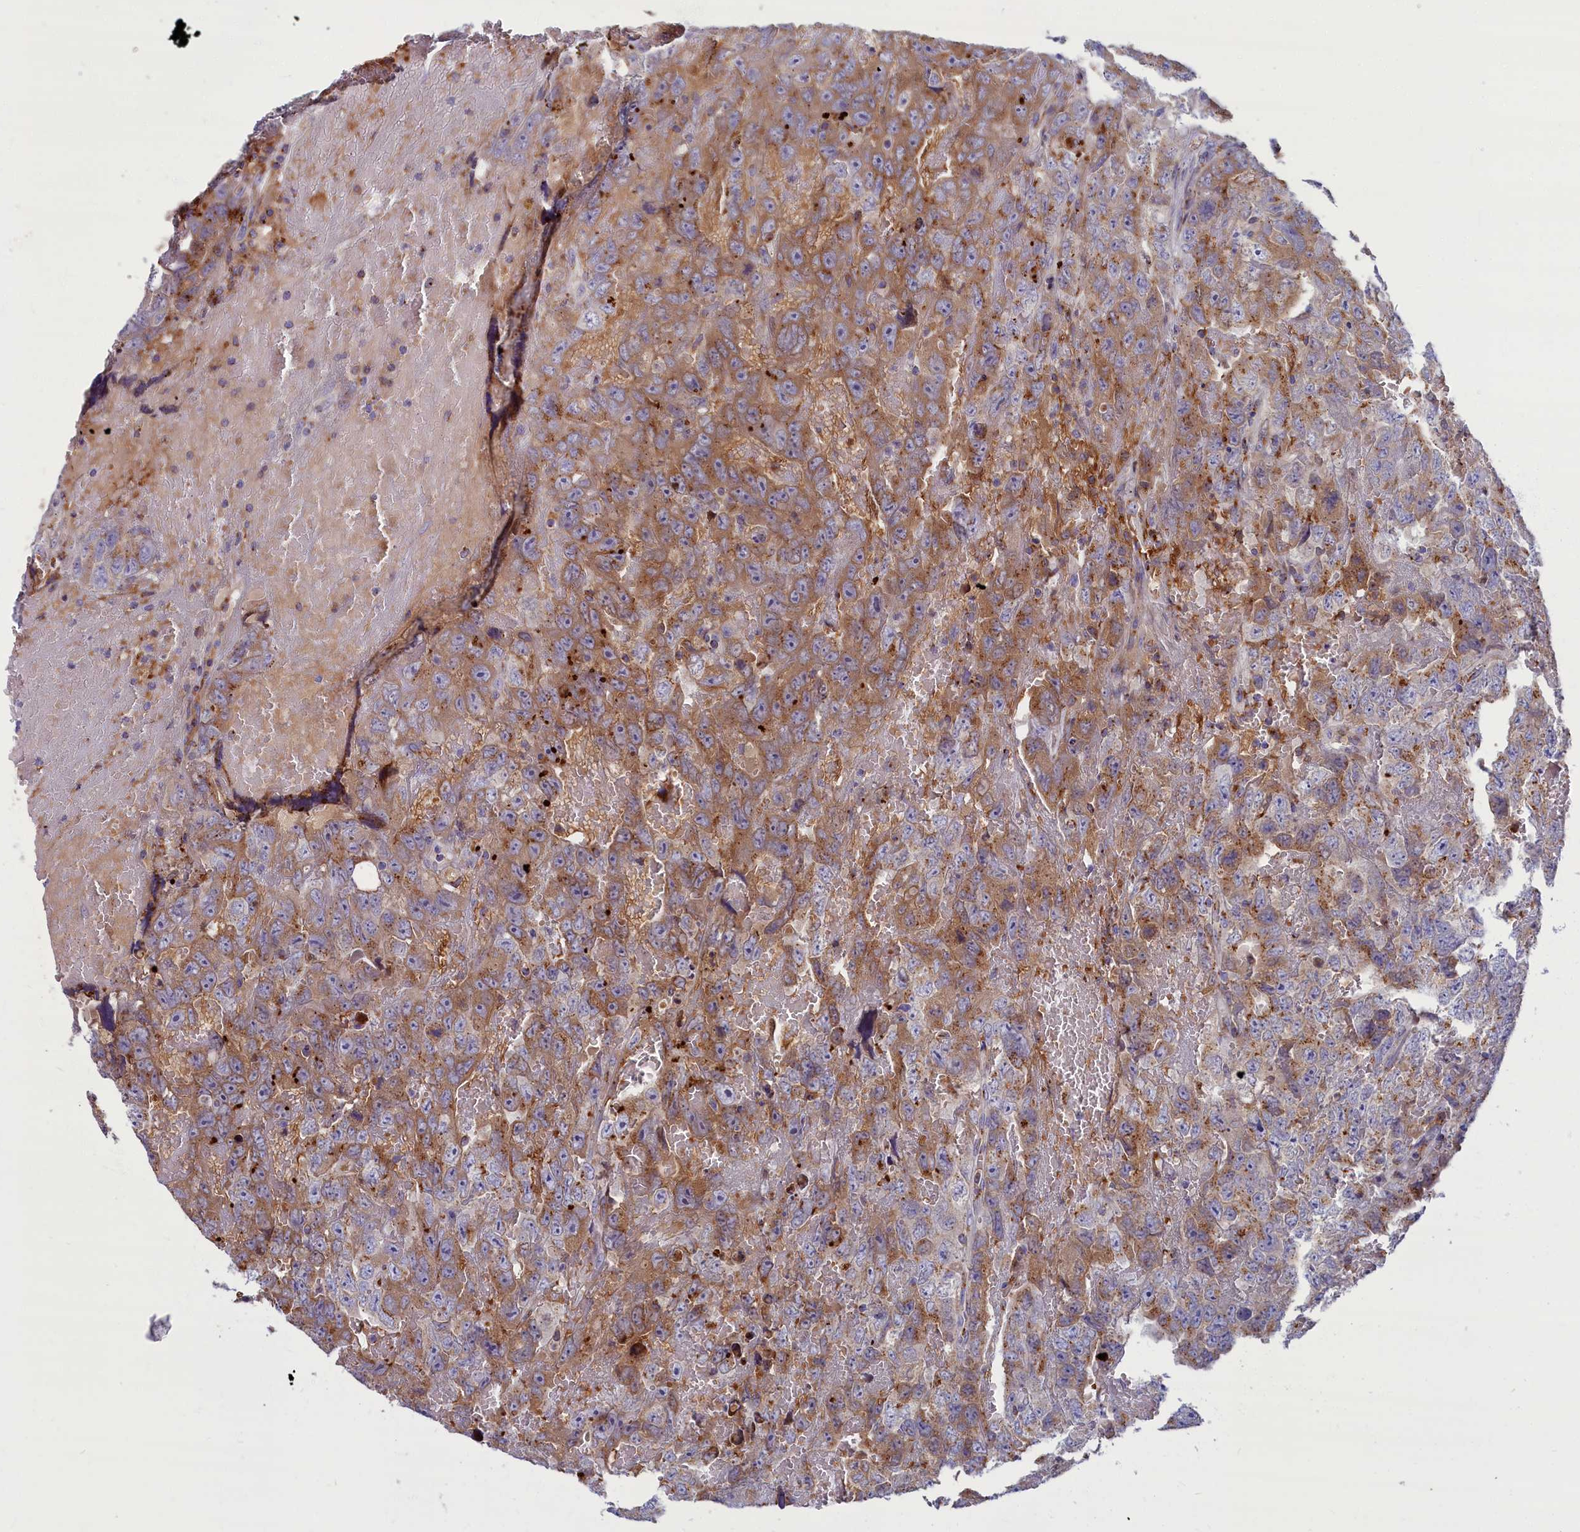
{"staining": {"intensity": "moderate", "quantity": ">75%", "location": "cytoplasmic/membranous"}, "tissue": "testis cancer", "cell_type": "Tumor cells", "image_type": "cancer", "snomed": [{"axis": "morphology", "description": "Carcinoma, Embryonal, NOS"}, {"axis": "topography", "description": "Testis"}], "caption": "The immunohistochemical stain shows moderate cytoplasmic/membranous staining in tumor cells of testis cancer (embryonal carcinoma) tissue.", "gene": "BLVRB", "patient": {"sex": "male", "age": 45}}